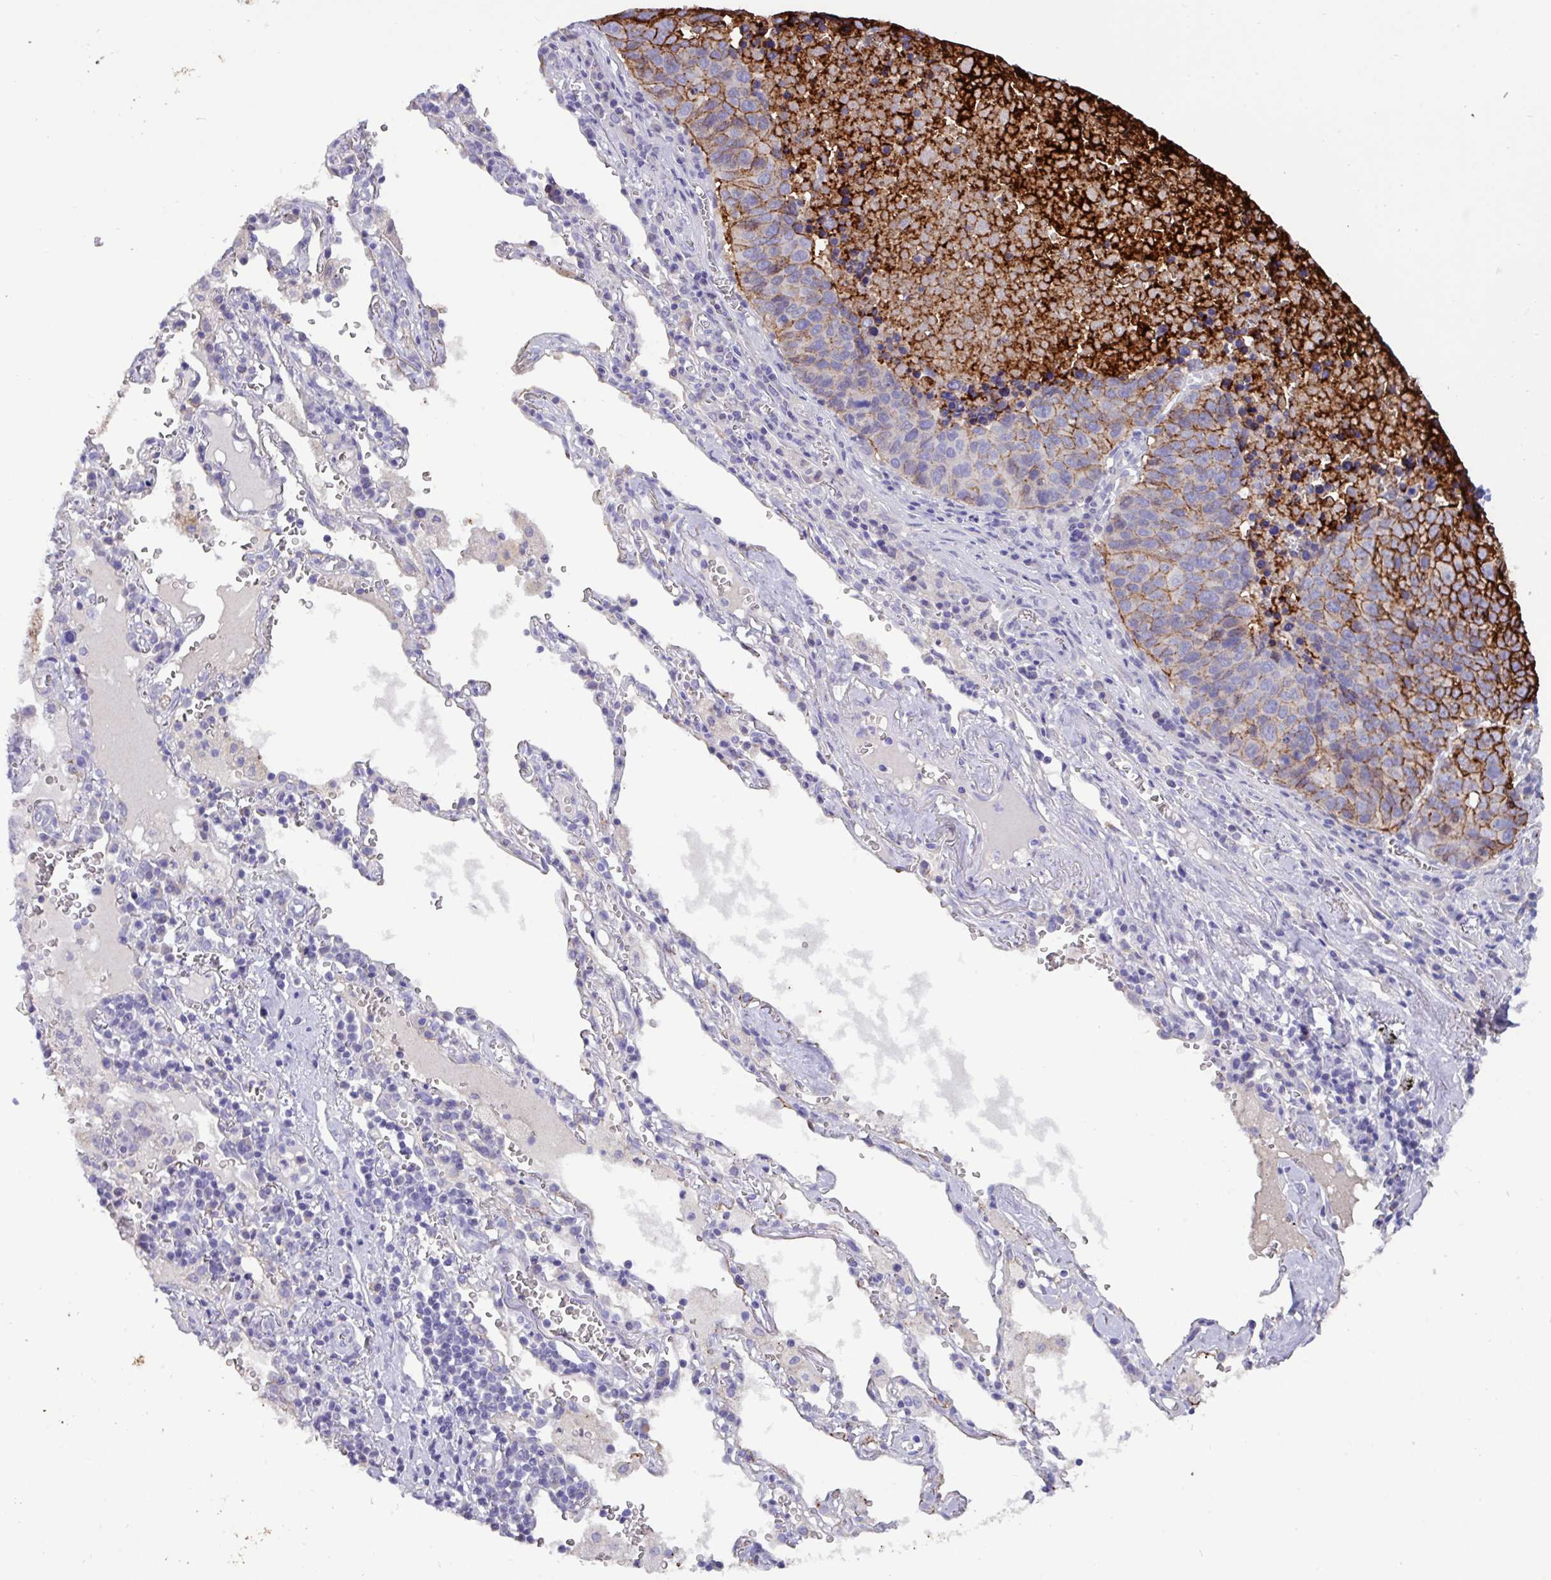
{"staining": {"intensity": "strong", "quantity": "<25%", "location": "cytoplasmic/membranous"}, "tissue": "lung cancer", "cell_type": "Tumor cells", "image_type": "cancer", "snomed": [{"axis": "morphology", "description": "Squamous cell carcinoma, NOS"}, {"axis": "topography", "description": "Lung"}], "caption": "Immunohistochemistry staining of squamous cell carcinoma (lung), which reveals medium levels of strong cytoplasmic/membranous staining in about <25% of tumor cells indicating strong cytoplasmic/membranous protein staining. The staining was performed using DAB (3,3'-diaminobenzidine) (brown) for protein detection and nuclei were counterstained in hematoxylin (blue).", "gene": "EPCAM", "patient": {"sex": "female", "age": 66}}